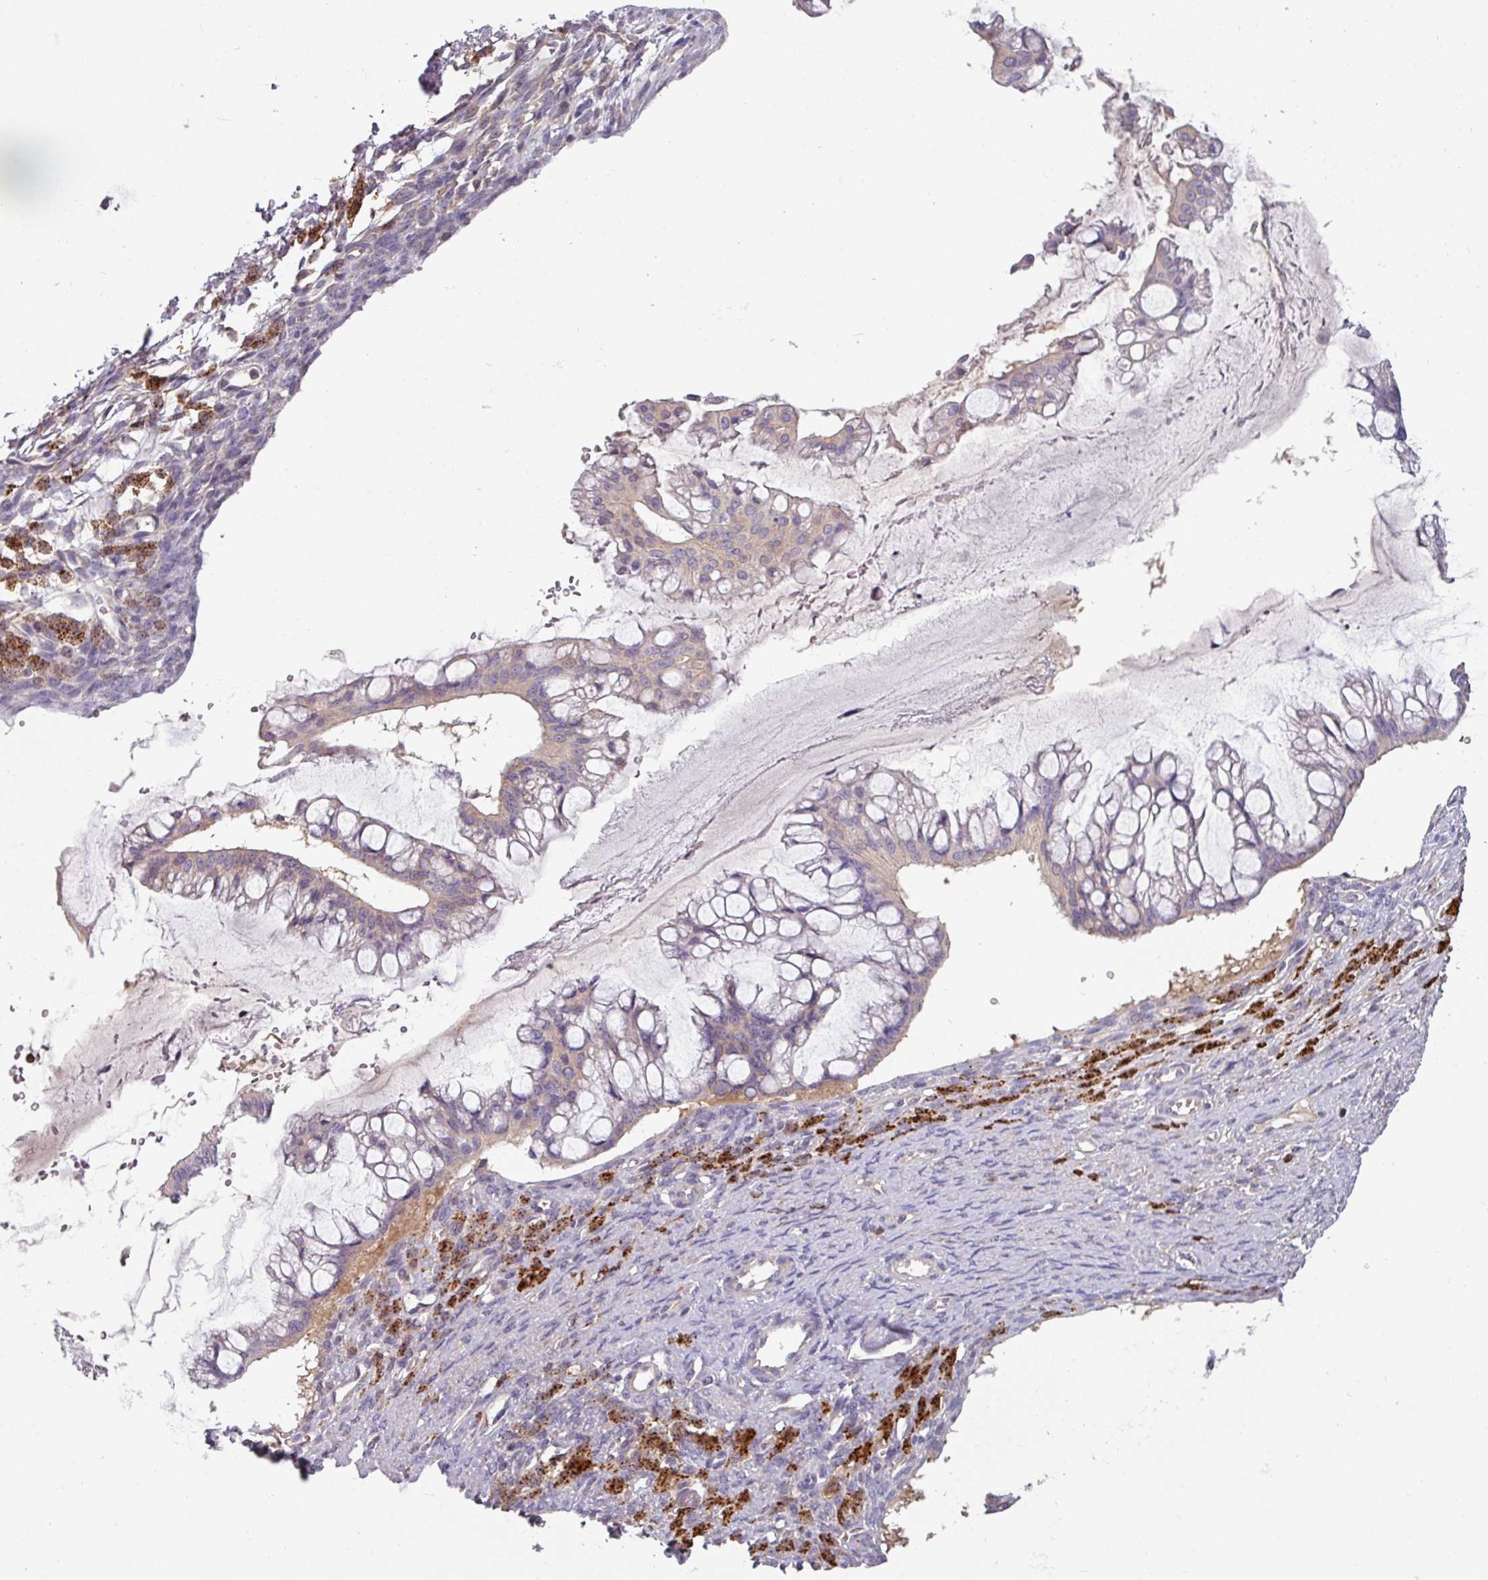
{"staining": {"intensity": "weak", "quantity": "<25%", "location": "cytoplasmic/membranous"}, "tissue": "ovarian cancer", "cell_type": "Tumor cells", "image_type": "cancer", "snomed": [{"axis": "morphology", "description": "Cystadenocarcinoma, mucinous, NOS"}, {"axis": "topography", "description": "Ovary"}], "caption": "DAB immunohistochemical staining of human ovarian mucinous cystadenocarcinoma reveals no significant expression in tumor cells.", "gene": "CD3G", "patient": {"sex": "female", "age": 73}}